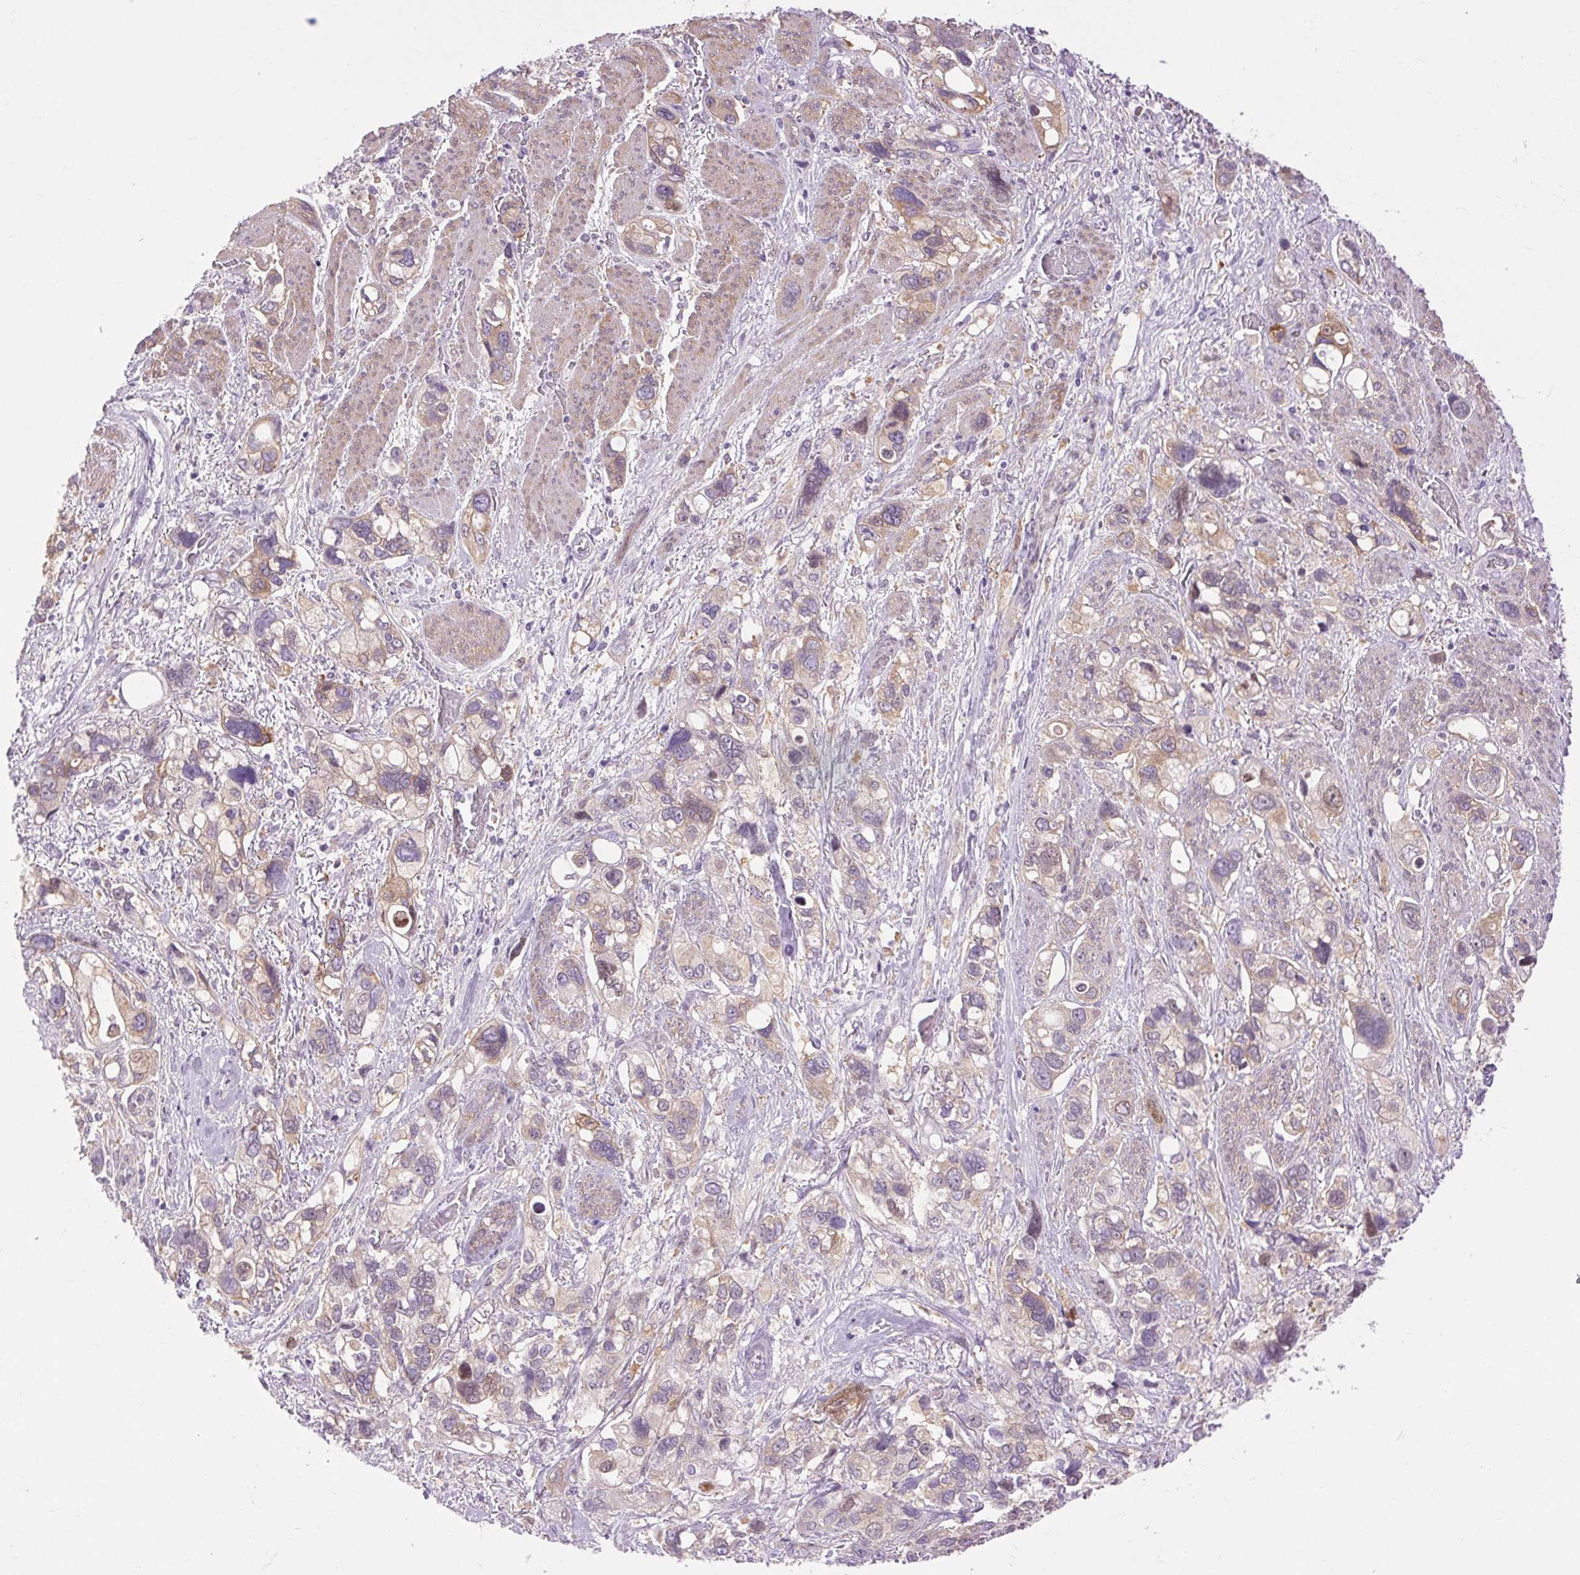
{"staining": {"intensity": "weak", "quantity": "25%-75%", "location": "cytoplasmic/membranous"}, "tissue": "stomach cancer", "cell_type": "Tumor cells", "image_type": "cancer", "snomed": [{"axis": "morphology", "description": "Adenocarcinoma, NOS"}, {"axis": "topography", "description": "Stomach, upper"}], "caption": "DAB immunohistochemical staining of stomach cancer (adenocarcinoma) demonstrates weak cytoplasmic/membranous protein staining in approximately 25%-75% of tumor cells.", "gene": "SOWAHC", "patient": {"sex": "female", "age": 81}}